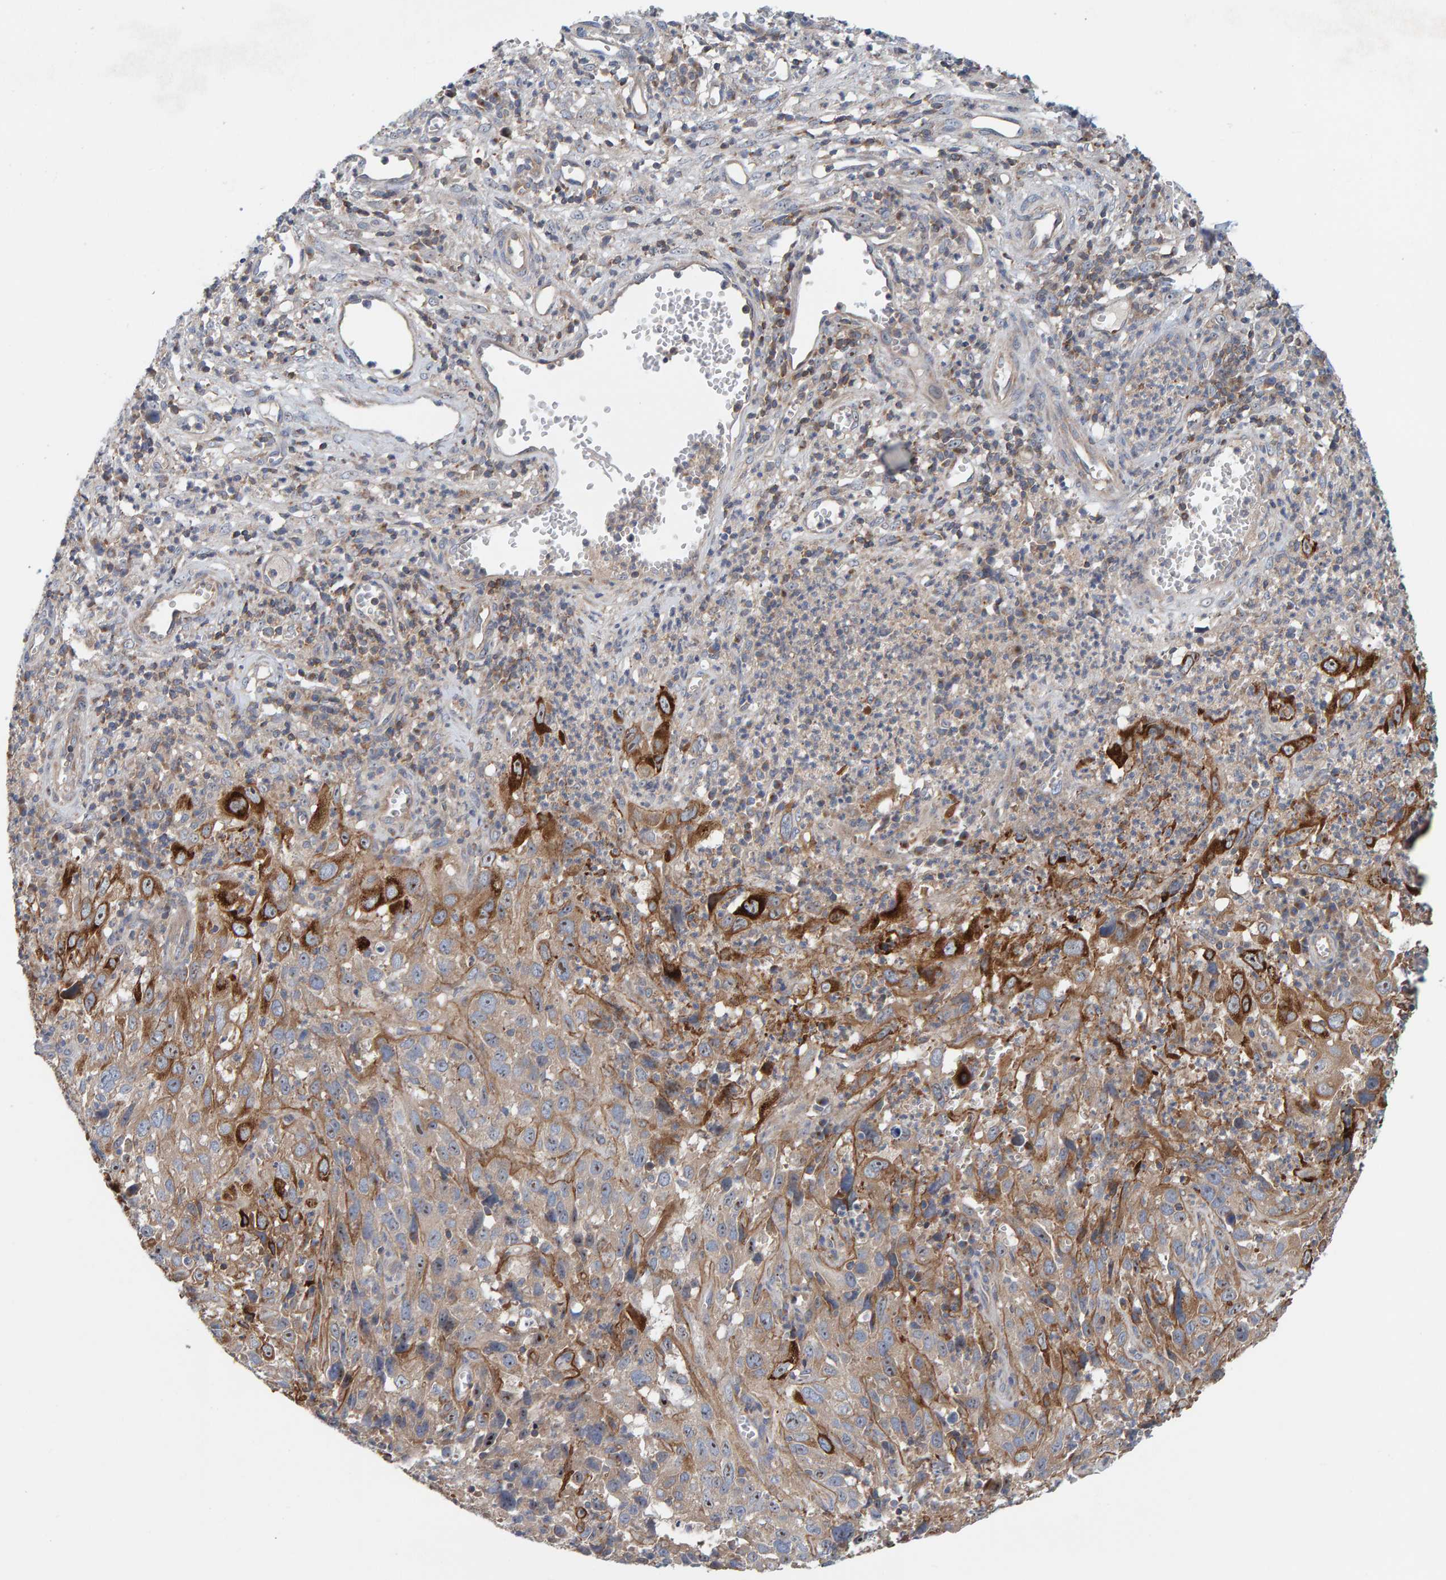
{"staining": {"intensity": "weak", "quantity": ">75%", "location": "cytoplasmic/membranous"}, "tissue": "cervical cancer", "cell_type": "Tumor cells", "image_type": "cancer", "snomed": [{"axis": "morphology", "description": "Squamous cell carcinoma, NOS"}, {"axis": "topography", "description": "Cervix"}], "caption": "Immunohistochemical staining of human squamous cell carcinoma (cervical) reveals weak cytoplasmic/membranous protein expression in about >75% of tumor cells.", "gene": "CCM2", "patient": {"sex": "female", "age": 32}}